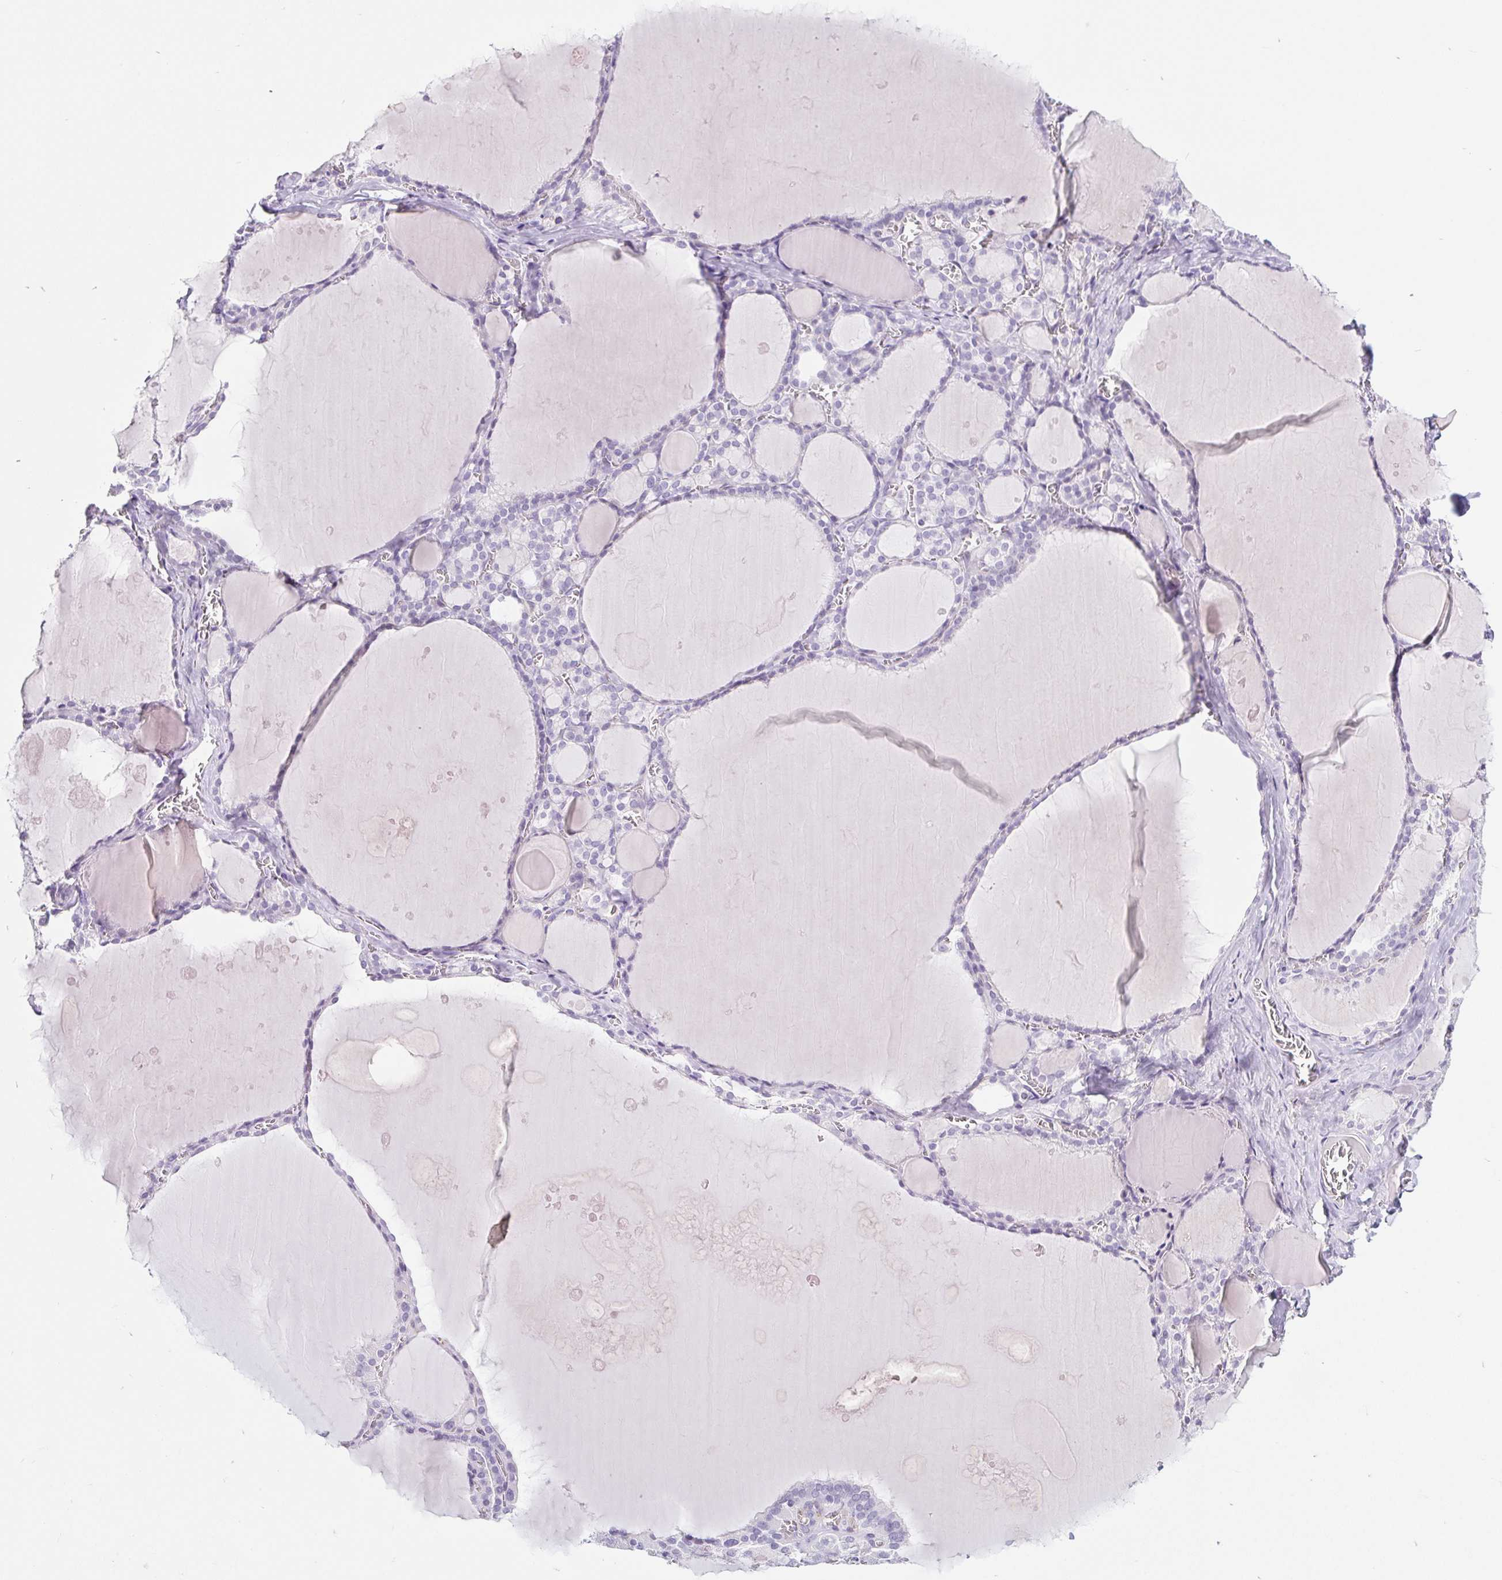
{"staining": {"intensity": "negative", "quantity": "none", "location": "none"}, "tissue": "thyroid gland", "cell_type": "Glandular cells", "image_type": "normal", "snomed": [{"axis": "morphology", "description": "Normal tissue, NOS"}, {"axis": "topography", "description": "Thyroid gland"}], "caption": "Immunohistochemistry (IHC) histopathology image of normal thyroid gland: human thyroid gland stained with DAB (3,3'-diaminobenzidine) demonstrates no significant protein positivity in glandular cells. Nuclei are stained in blue.", "gene": "BCAS1", "patient": {"sex": "male", "age": 56}}